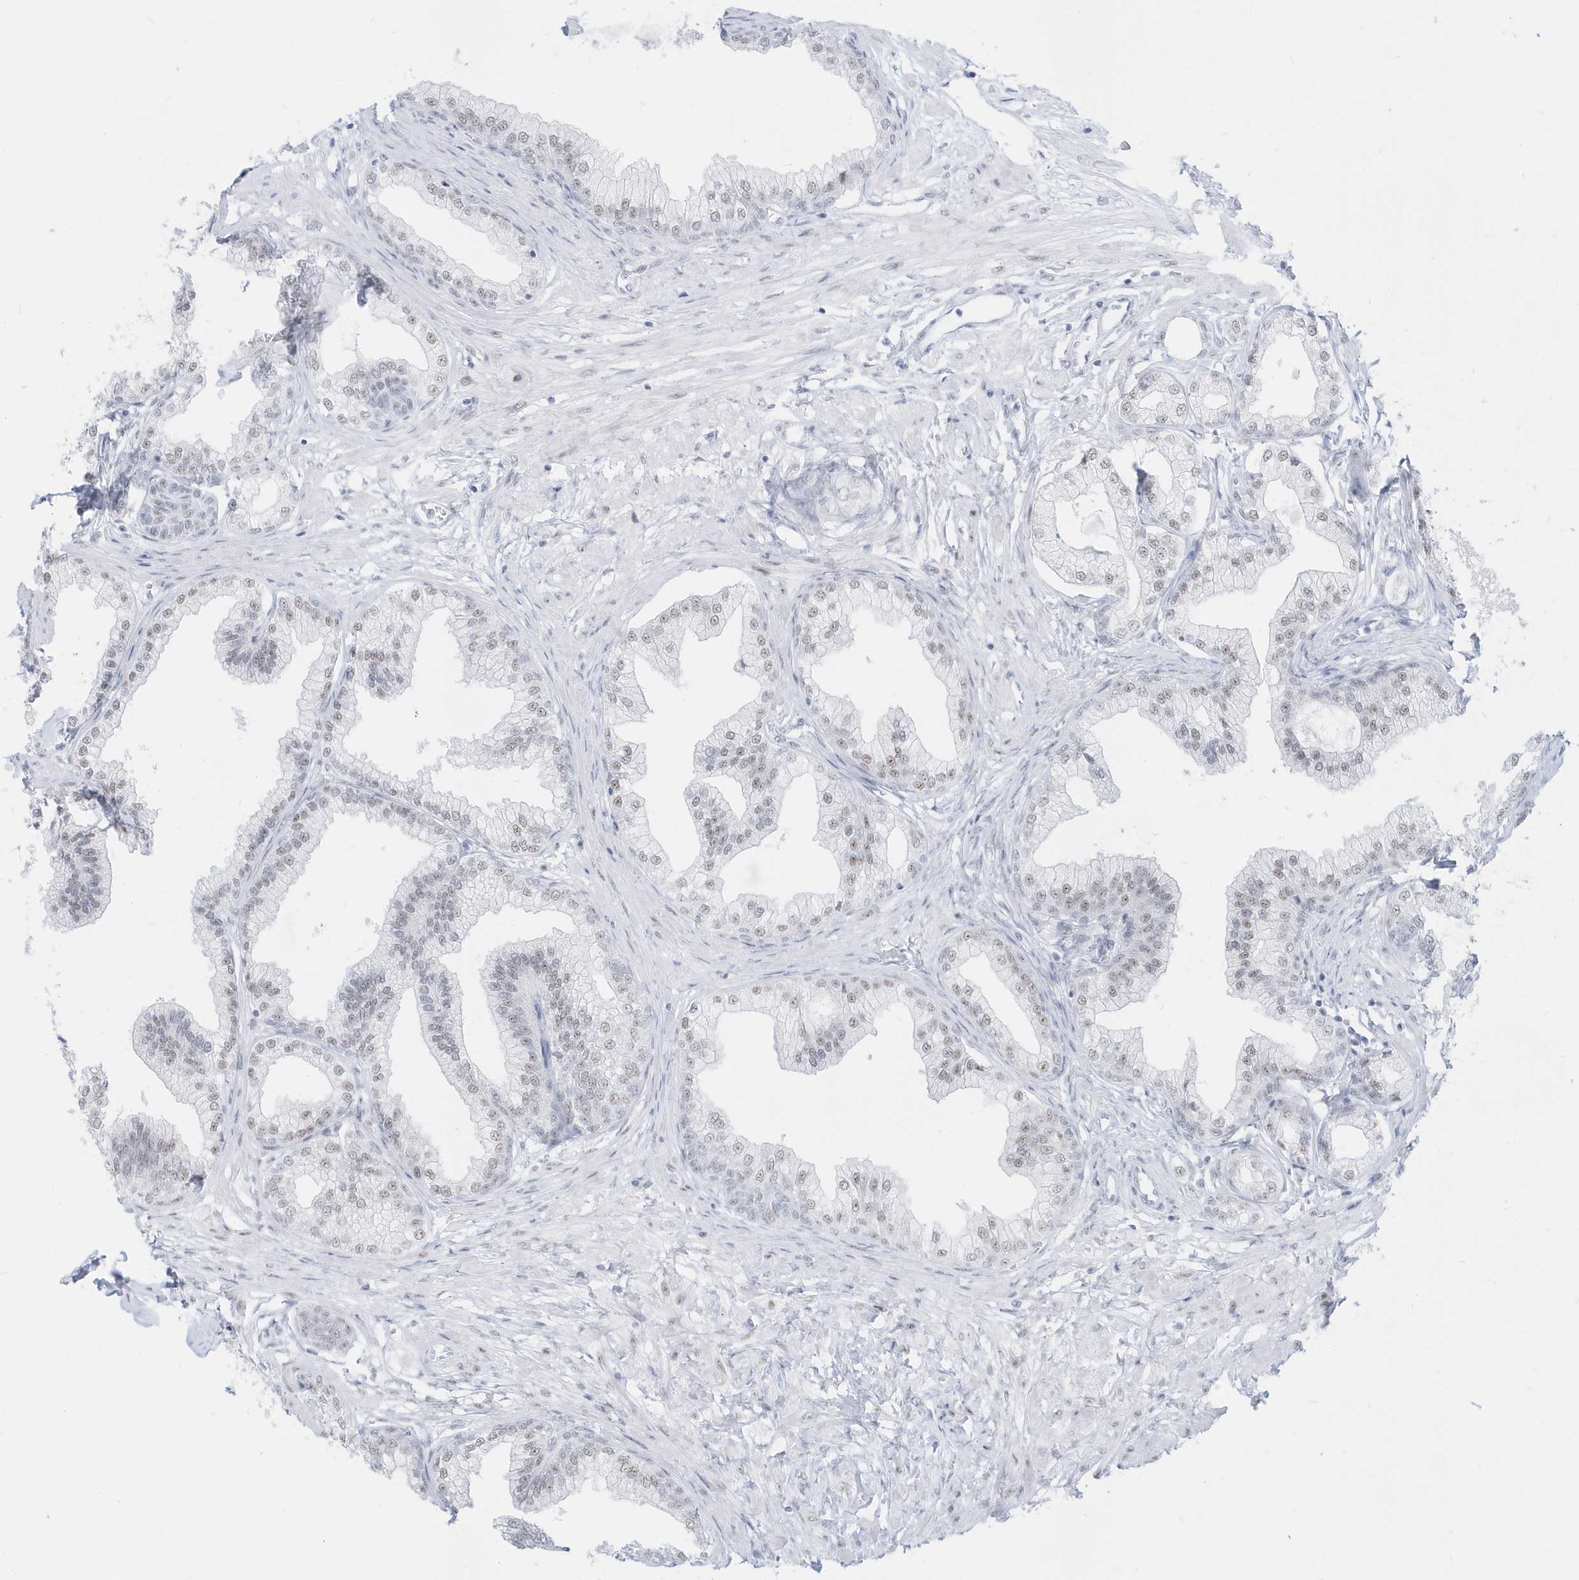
{"staining": {"intensity": "weak", "quantity": ">75%", "location": "nuclear"}, "tissue": "prostate", "cell_type": "Glandular cells", "image_type": "normal", "snomed": [{"axis": "morphology", "description": "Normal tissue, NOS"}, {"axis": "morphology", "description": "Urothelial carcinoma, Low grade"}, {"axis": "topography", "description": "Urinary bladder"}, {"axis": "topography", "description": "Prostate"}], "caption": "This is an image of immunohistochemistry staining of unremarkable prostate, which shows weak staining in the nuclear of glandular cells.", "gene": "PLEKHN1", "patient": {"sex": "male", "age": 60}}